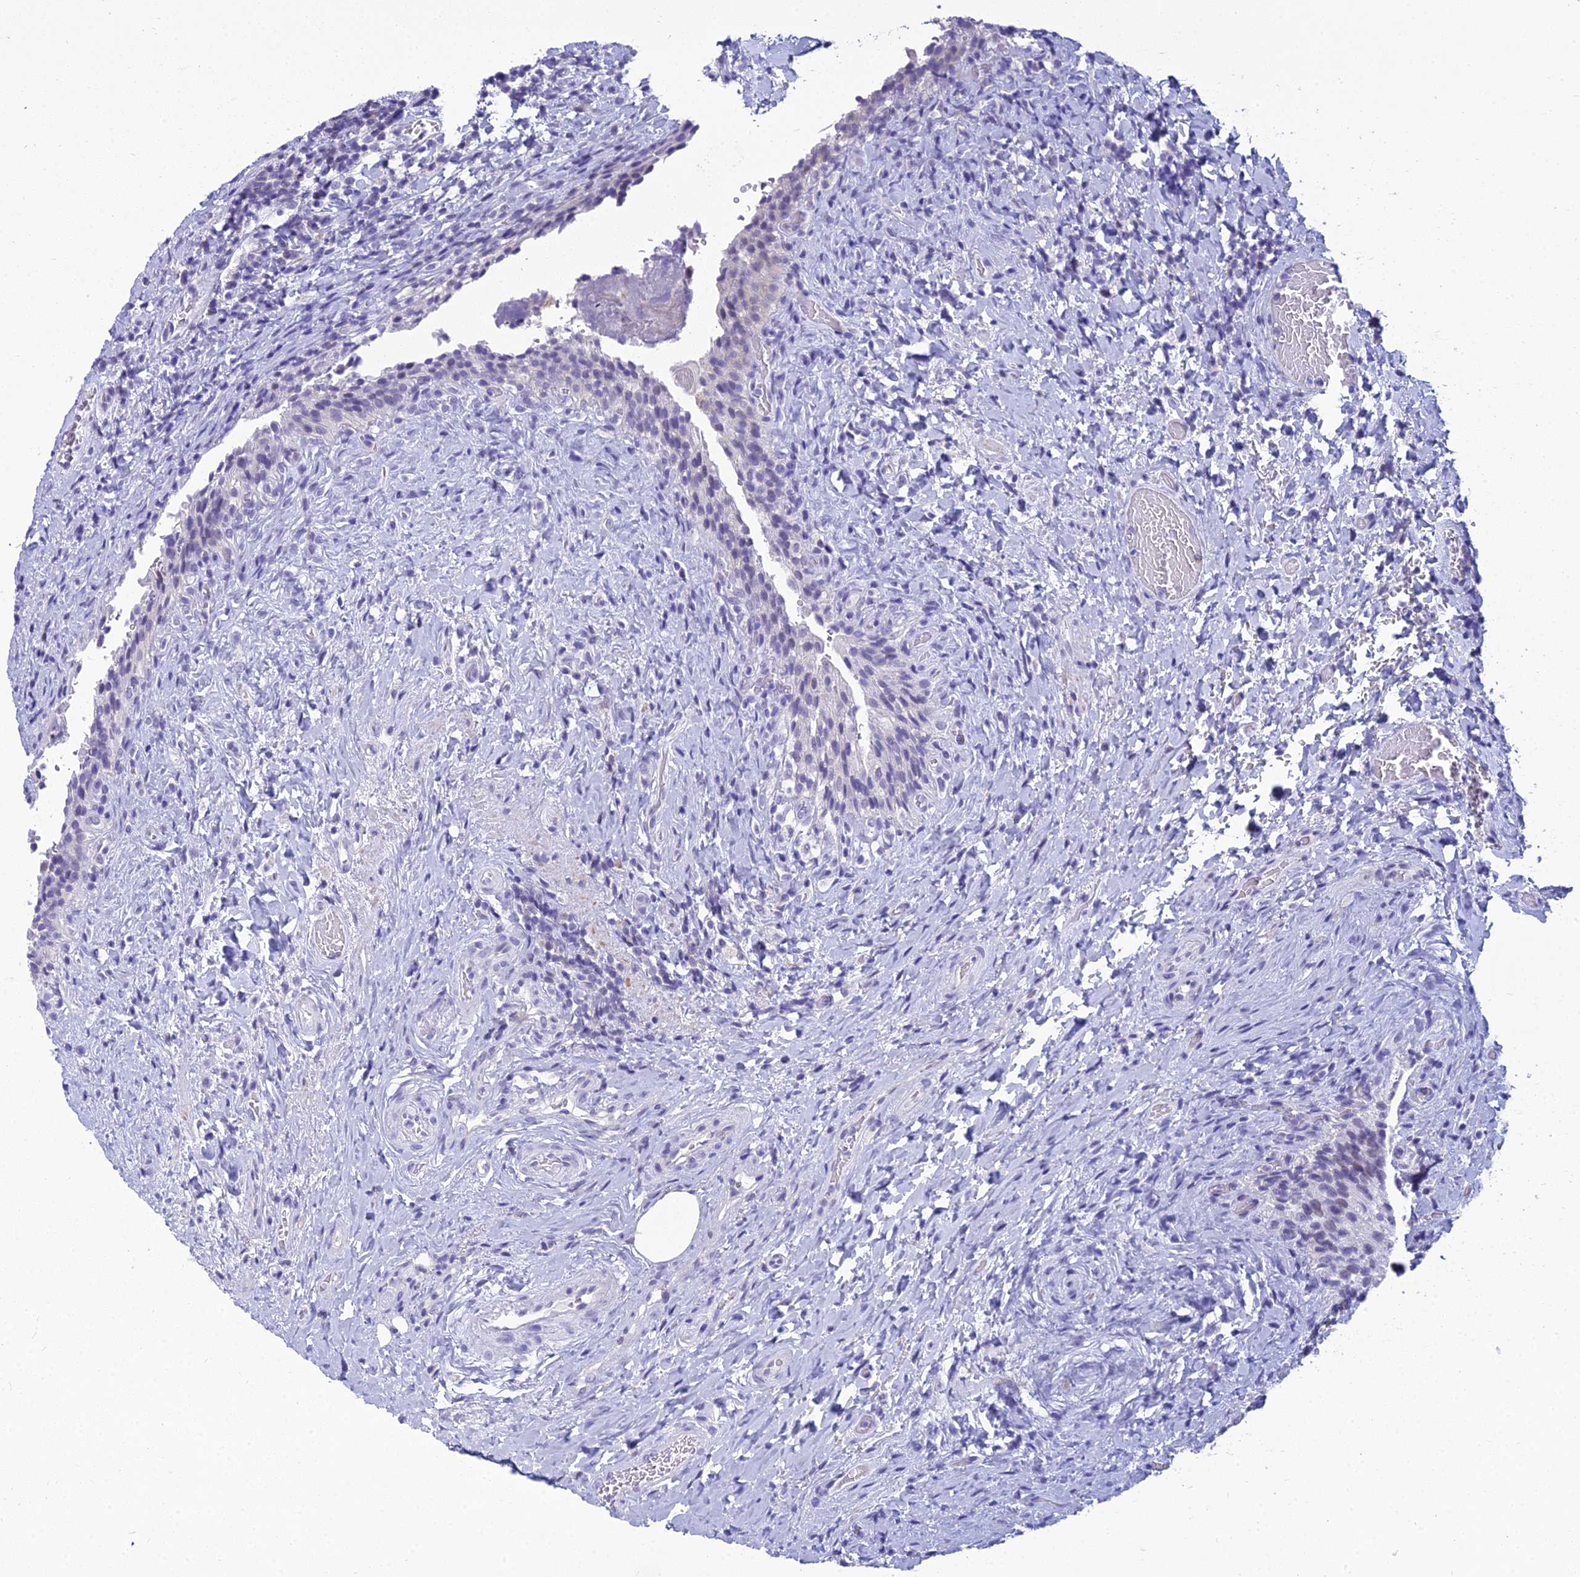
{"staining": {"intensity": "moderate", "quantity": "<25%", "location": "nuclear"}, "tissue": "urinary bladder", "cell_type": "Urothelial cells", "image_type": "normal", "snomed": [{"axis": "morphology", "description": "Normal tissue, NOS"}, {"axis": "morphology", "description": "Inflammation, NOS"}, {"axis": "topography", "description": "Urinary bladder"}], "caption": "Immunohistochemistry of normal human urinary bladder demonstrates low levels of moderate nuclear positivity in about <25% of urothelial cells.", "gene": "ZMIZ1", "patient": {"sex": "male", "age": 64}}